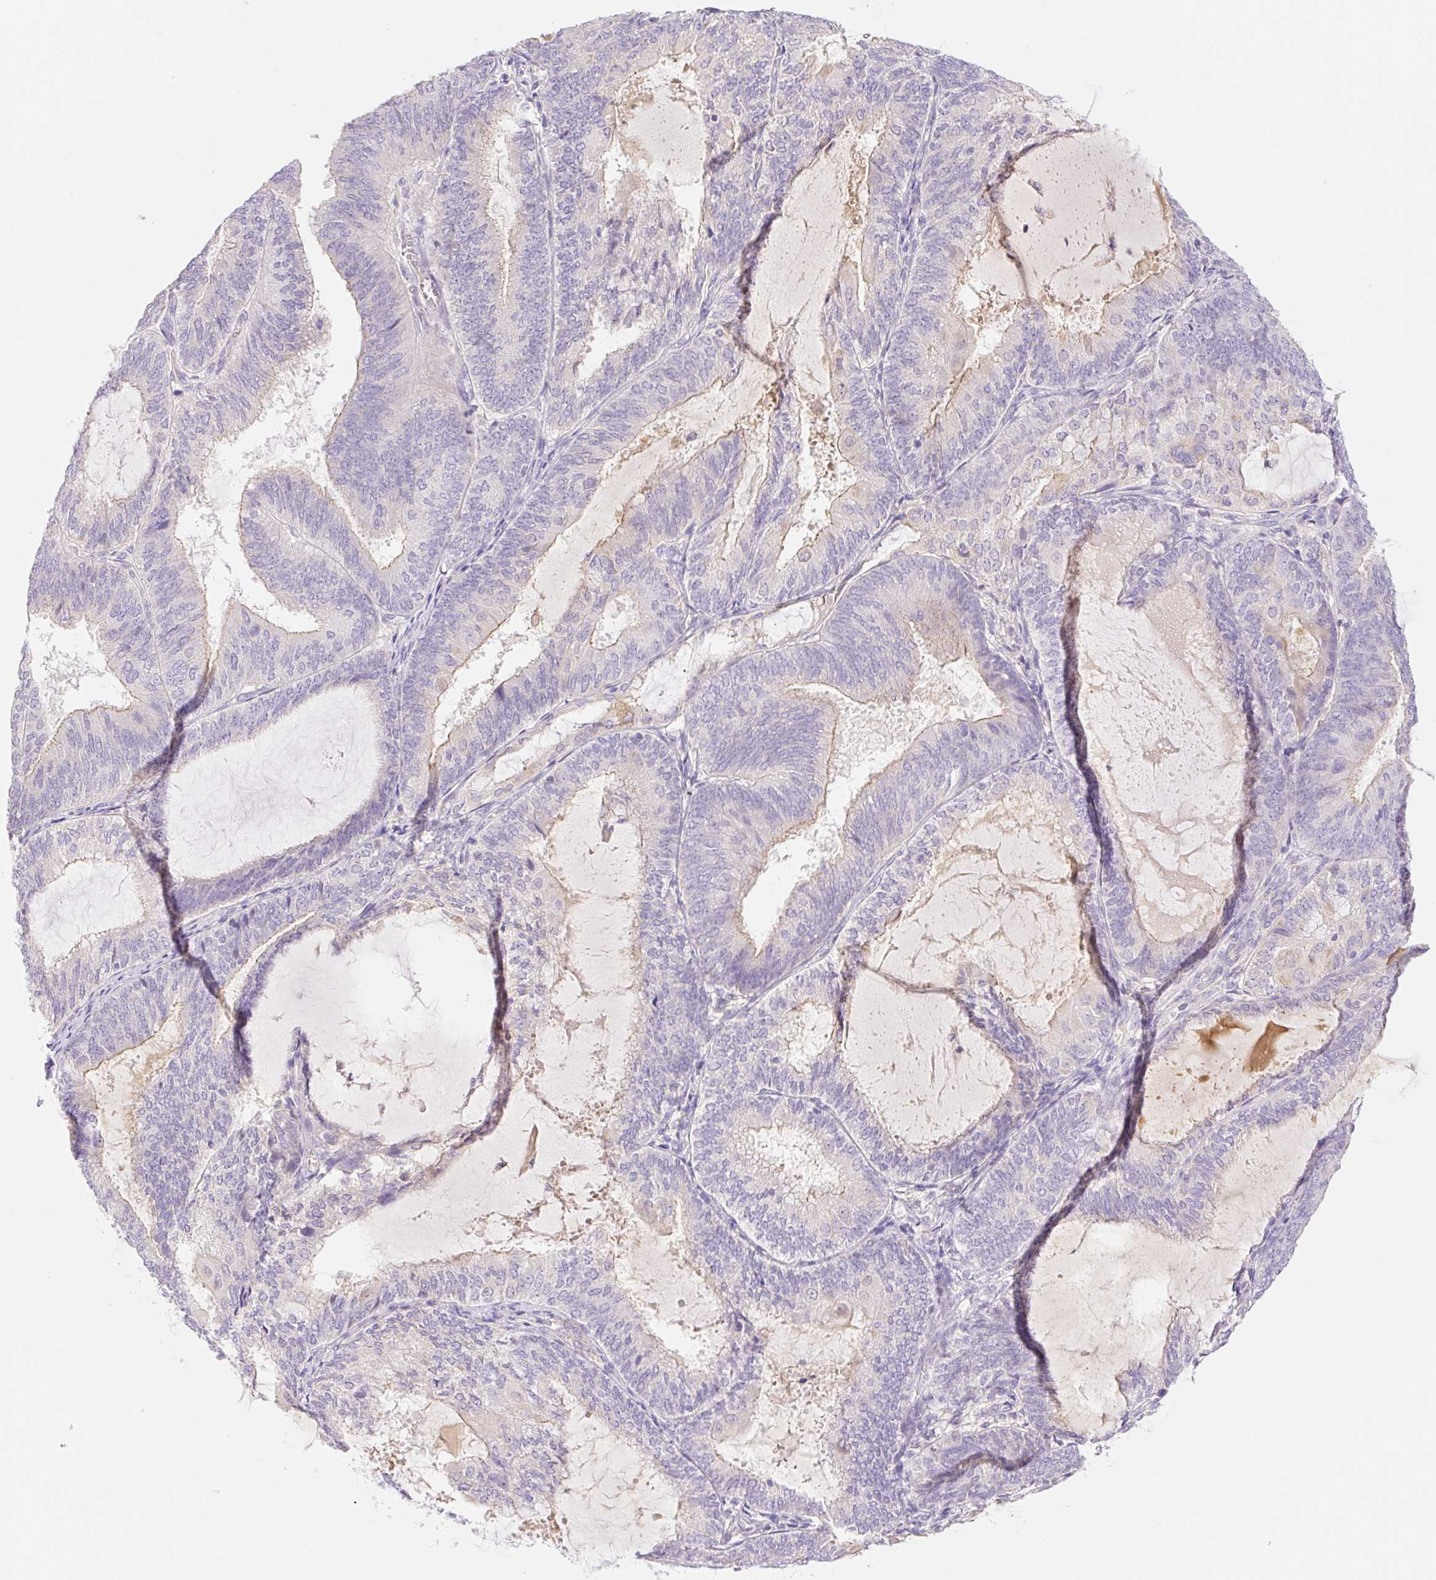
{"staining": {"intensity": "negative", "quantity": "none", "location": "none"}, "tissue": "endometrial cancer", "cell_type": "Tumor cells", "image_type": "cancer", "snomed": [{"axis": "morphology", "description": "Adenocarcinoma, NOS"}, {"axis": "topography", "description": "Endometrium"}], "caption": "Immunohistochemistry (IHC) photomicrograph of neoplastic tissue: human endometrial adenocarcinoma stained with DAB (3,3'-diaminobenzidine) displays no significant protein positivity in tumor cells.", "gene": "DENND5A", "patient": {"sex": "female", "age": 81}}